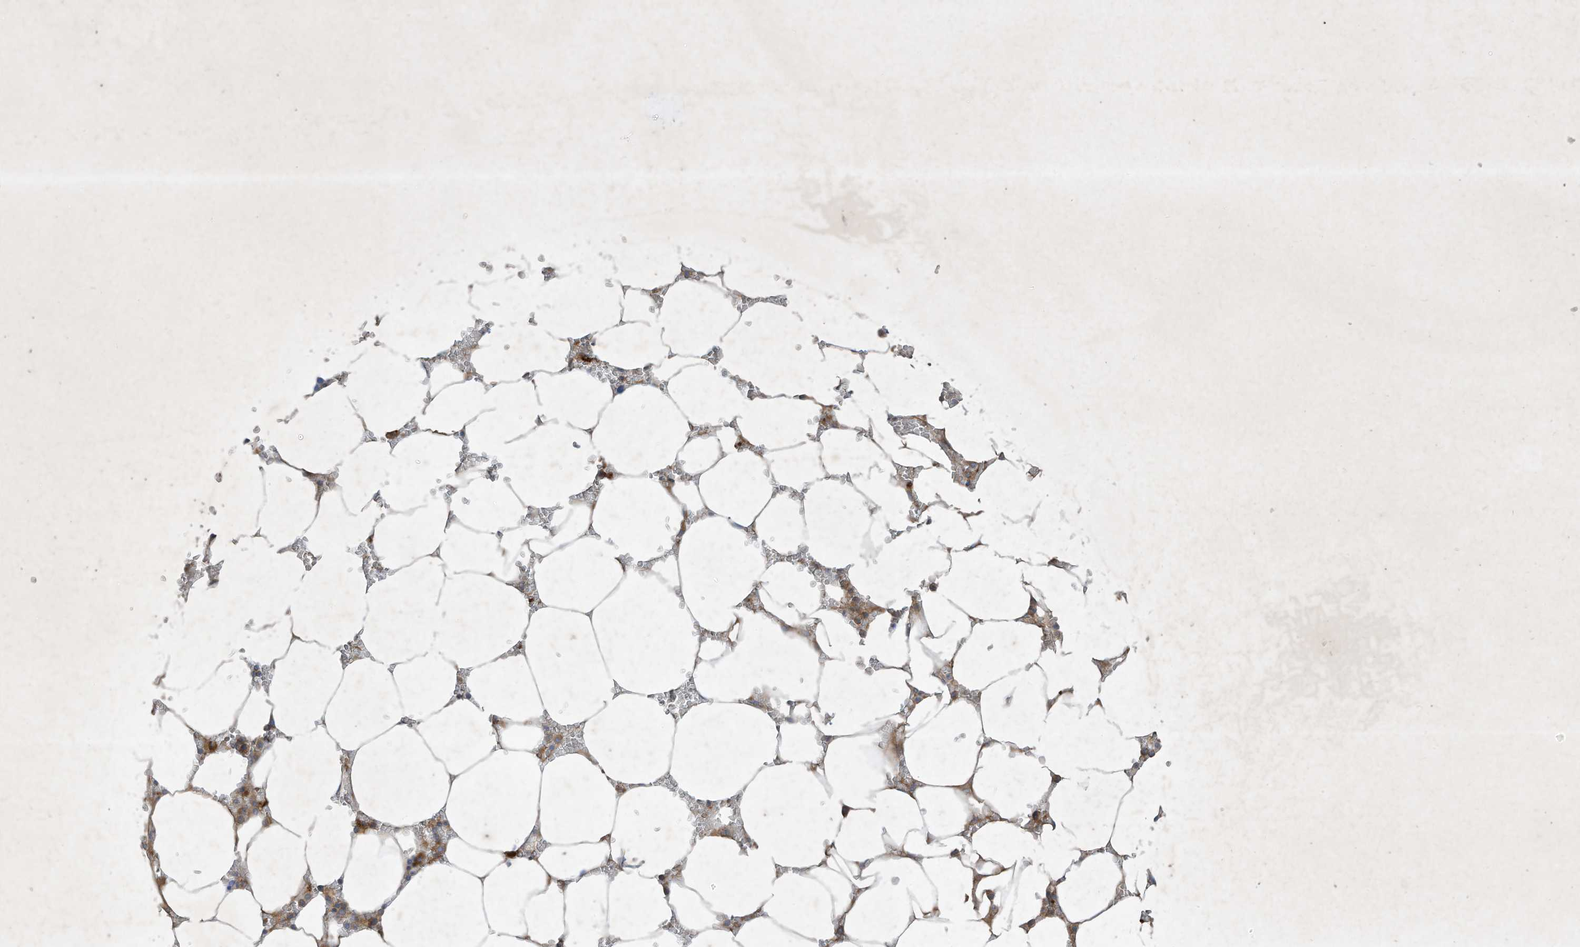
{"staining": {"intensity": "moderate", "quantity": "25%-75%", "location": "cytoplasmic/membranous"}, "tissue": "bone marrow", "cell_type": "Hematopoietic cells", "image_type": "normal", "snomed": [{"axis": "morphology", "description": "Normal tissue, NOS"}, {"axis": "topography", "description": "Bone marrow"}], "caption": "Moderate cytoplasmic/membranous protein staining is identified in approximately 25%-75% of hematopoietic cells in bone marrow.", "gene": "SYNJ2", "patient": {"sex": "male", "age": 70}}